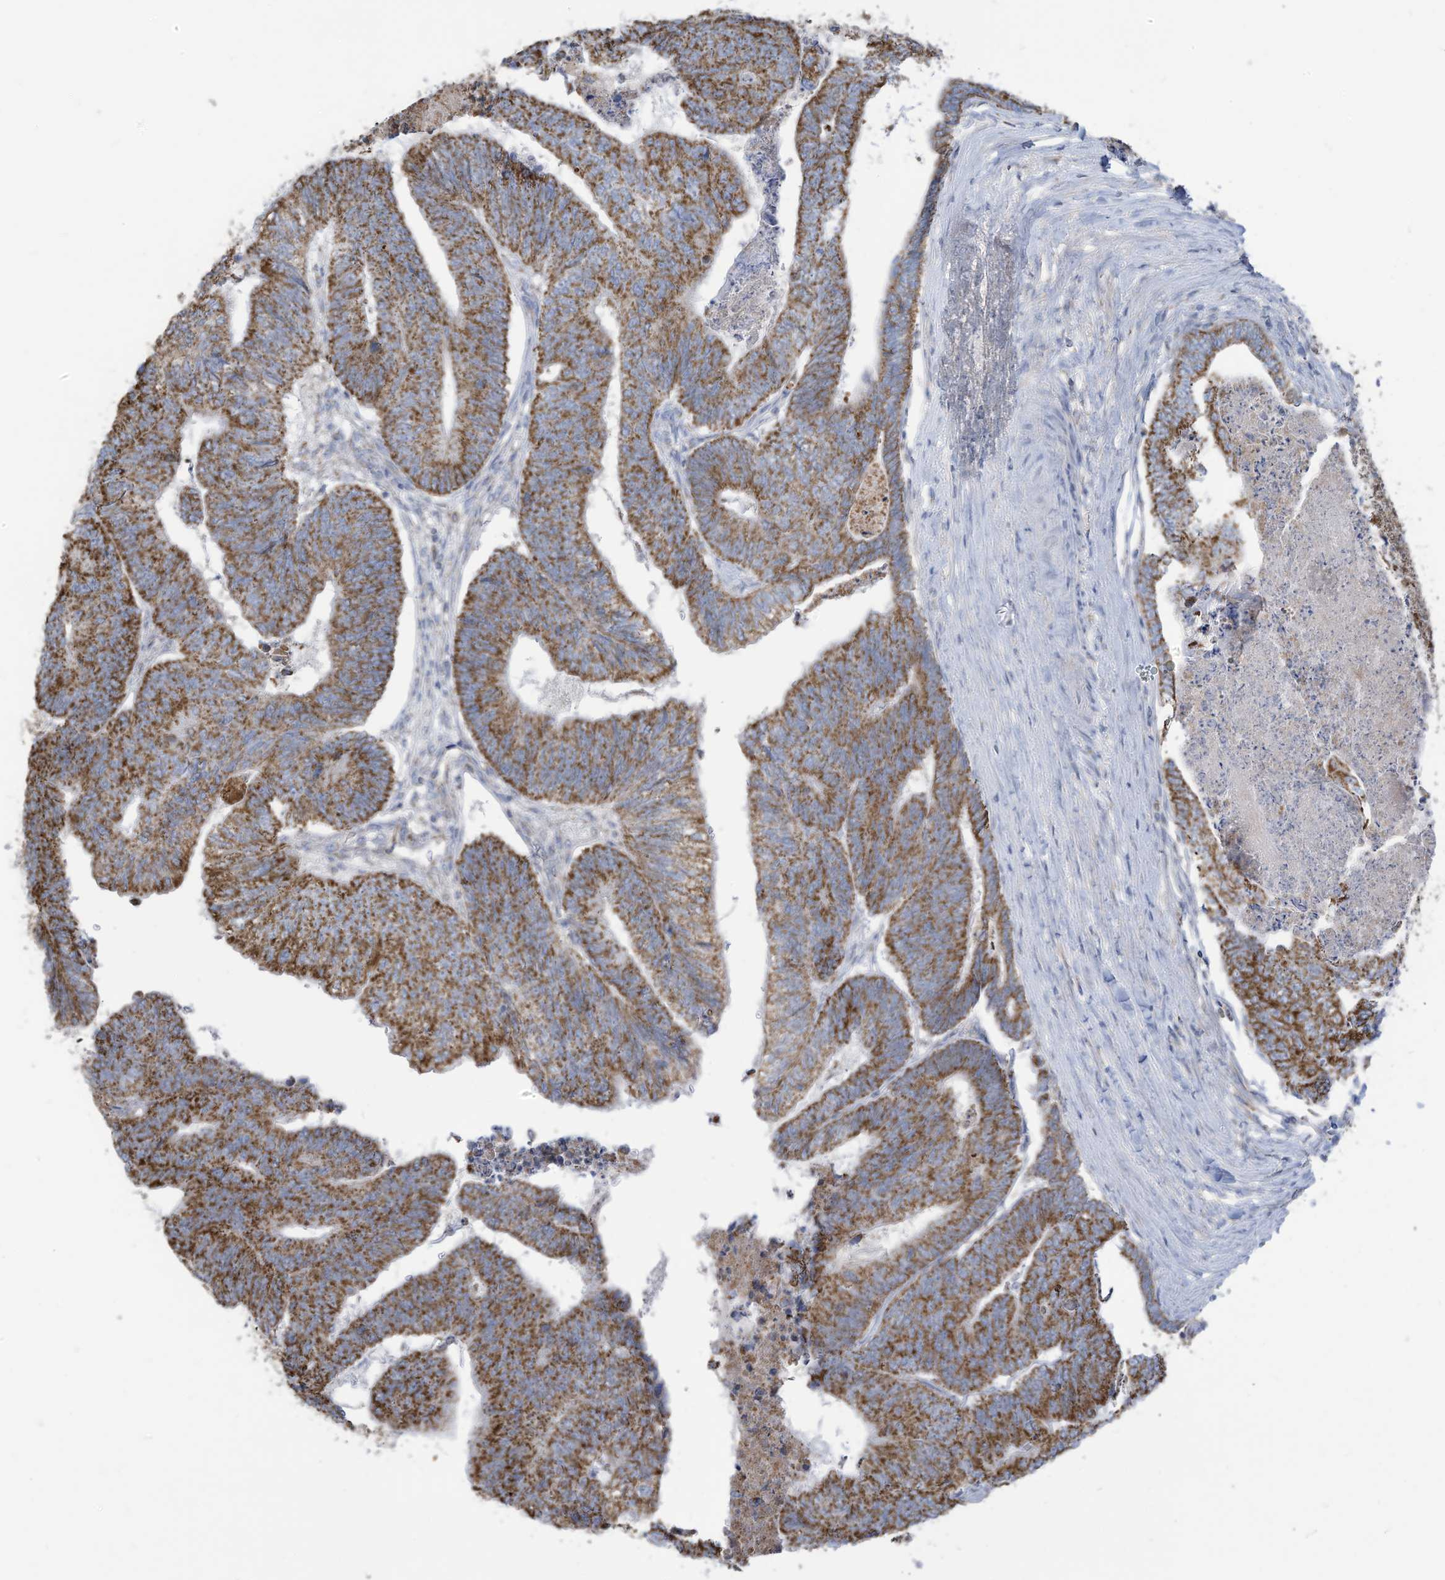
{"staining": {"intensity": "moderate", "quantity": ">75%", "location": "cytoplasmic/membranous"}, "tissue": "colorectal cancer", "cell_type": "Tumor cells", "image_type": "cancer", "snomed": [{"axis": "morphology", "description": "Adenocarcinoma, NOS"}, {"axis": "topography", "description": "Colon"}], "caption": "The micrograph shows a brown stain indicating the presence of a protein in the cytoplasmic/membranous of tumor cells in adenocarcinoma (colorectal). Nuclei are stained in blue.", "gene": "NLN", "patient": {"sex": "female", "age": 67}}